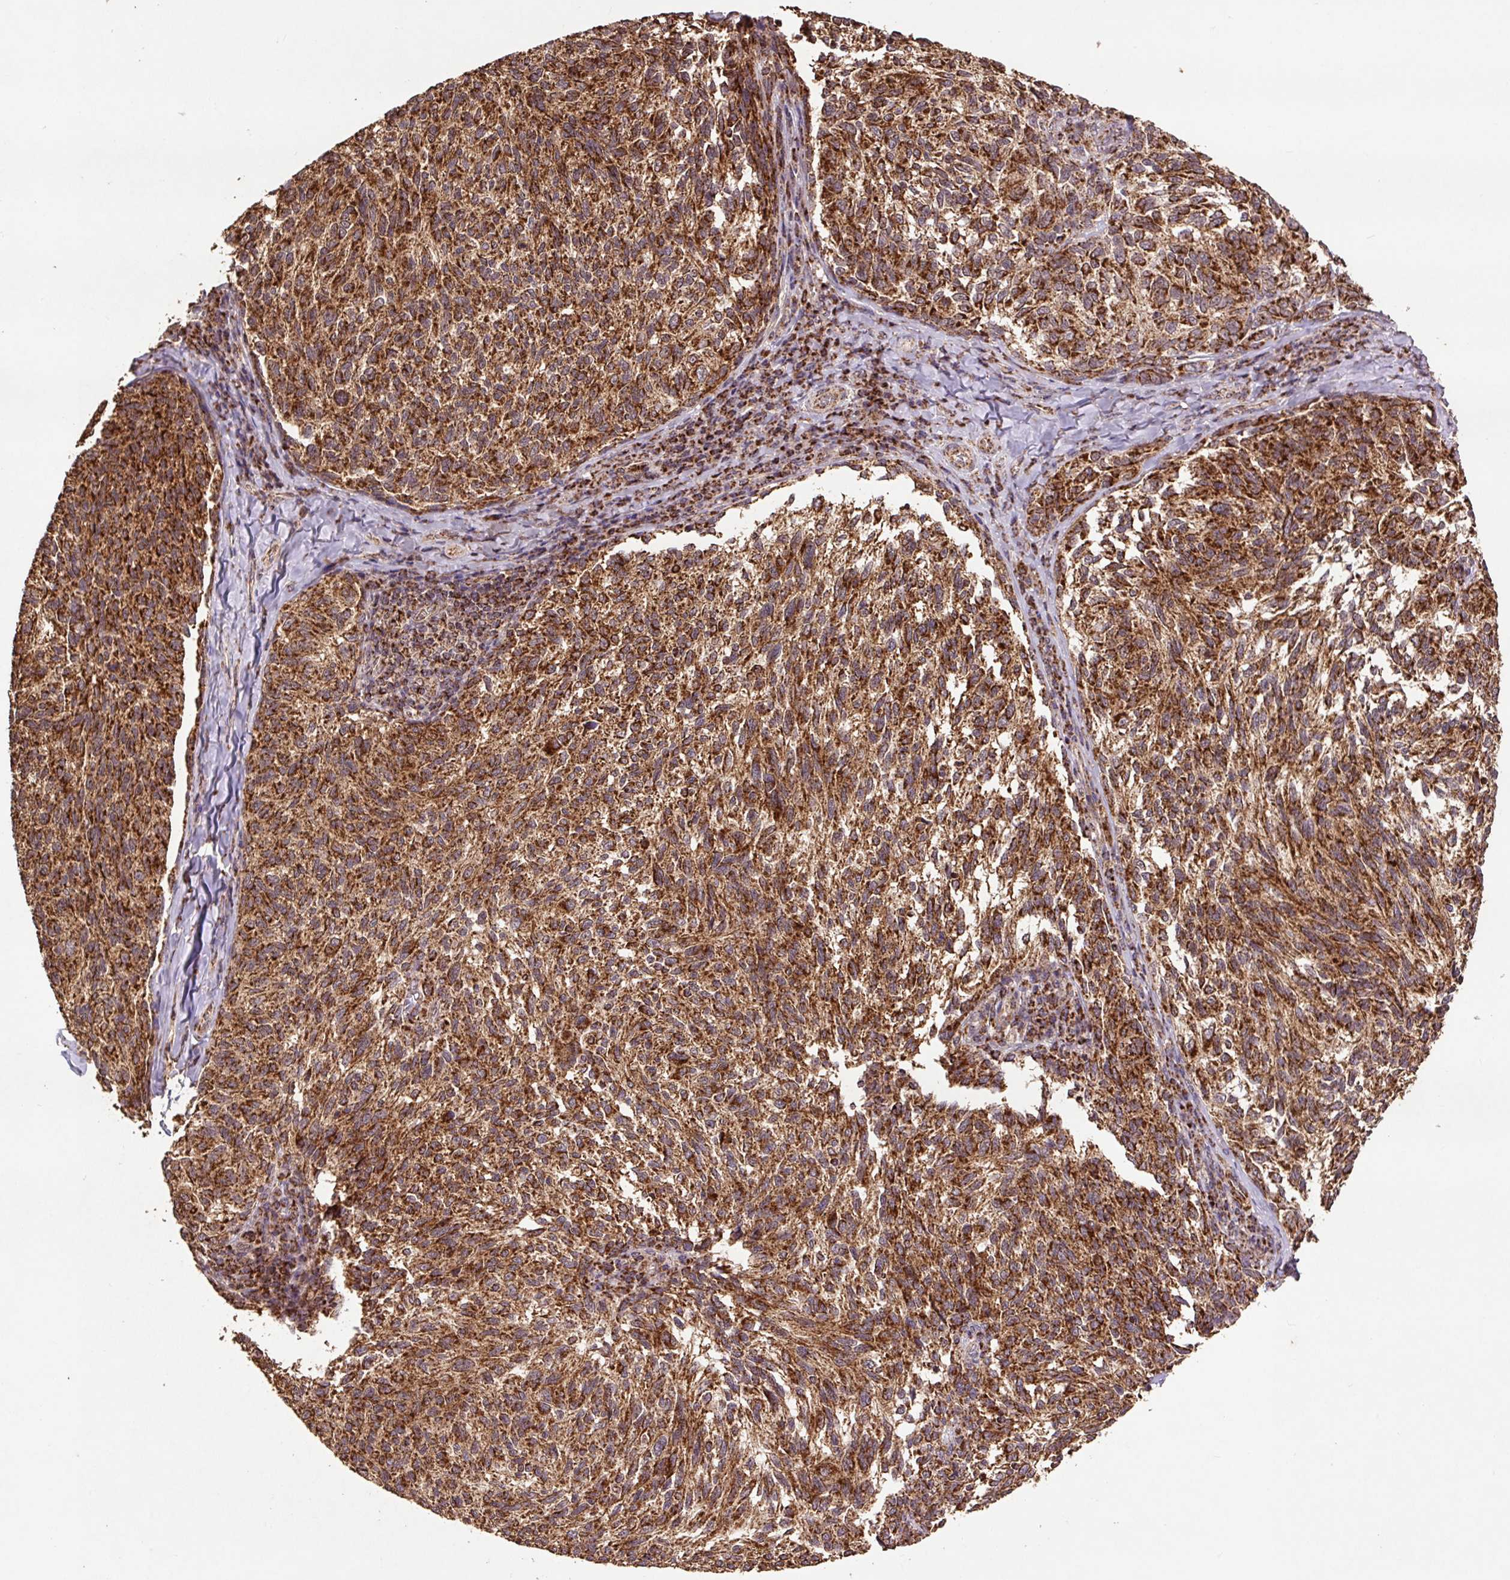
{"staining": {"intensity": "strong", "quantity": ">75%", "location": "cytoplasmic/membranous"}, "tissue": "melanoma", "cell_type": "Tumor cells", "image_type": "cancer", "snomed": [{"axis": "morphology", "description": "Malignant melanoma, NOS"}, {"axis": "topography", "description": "Skin"}], "caption": "Strong cytoplasmic/membranous protein positivity is appreciated in about >75% of tumor cells in melanoma.", "gene": "ATP5F1A", "patient": {"sex": "female", "age": 73}}